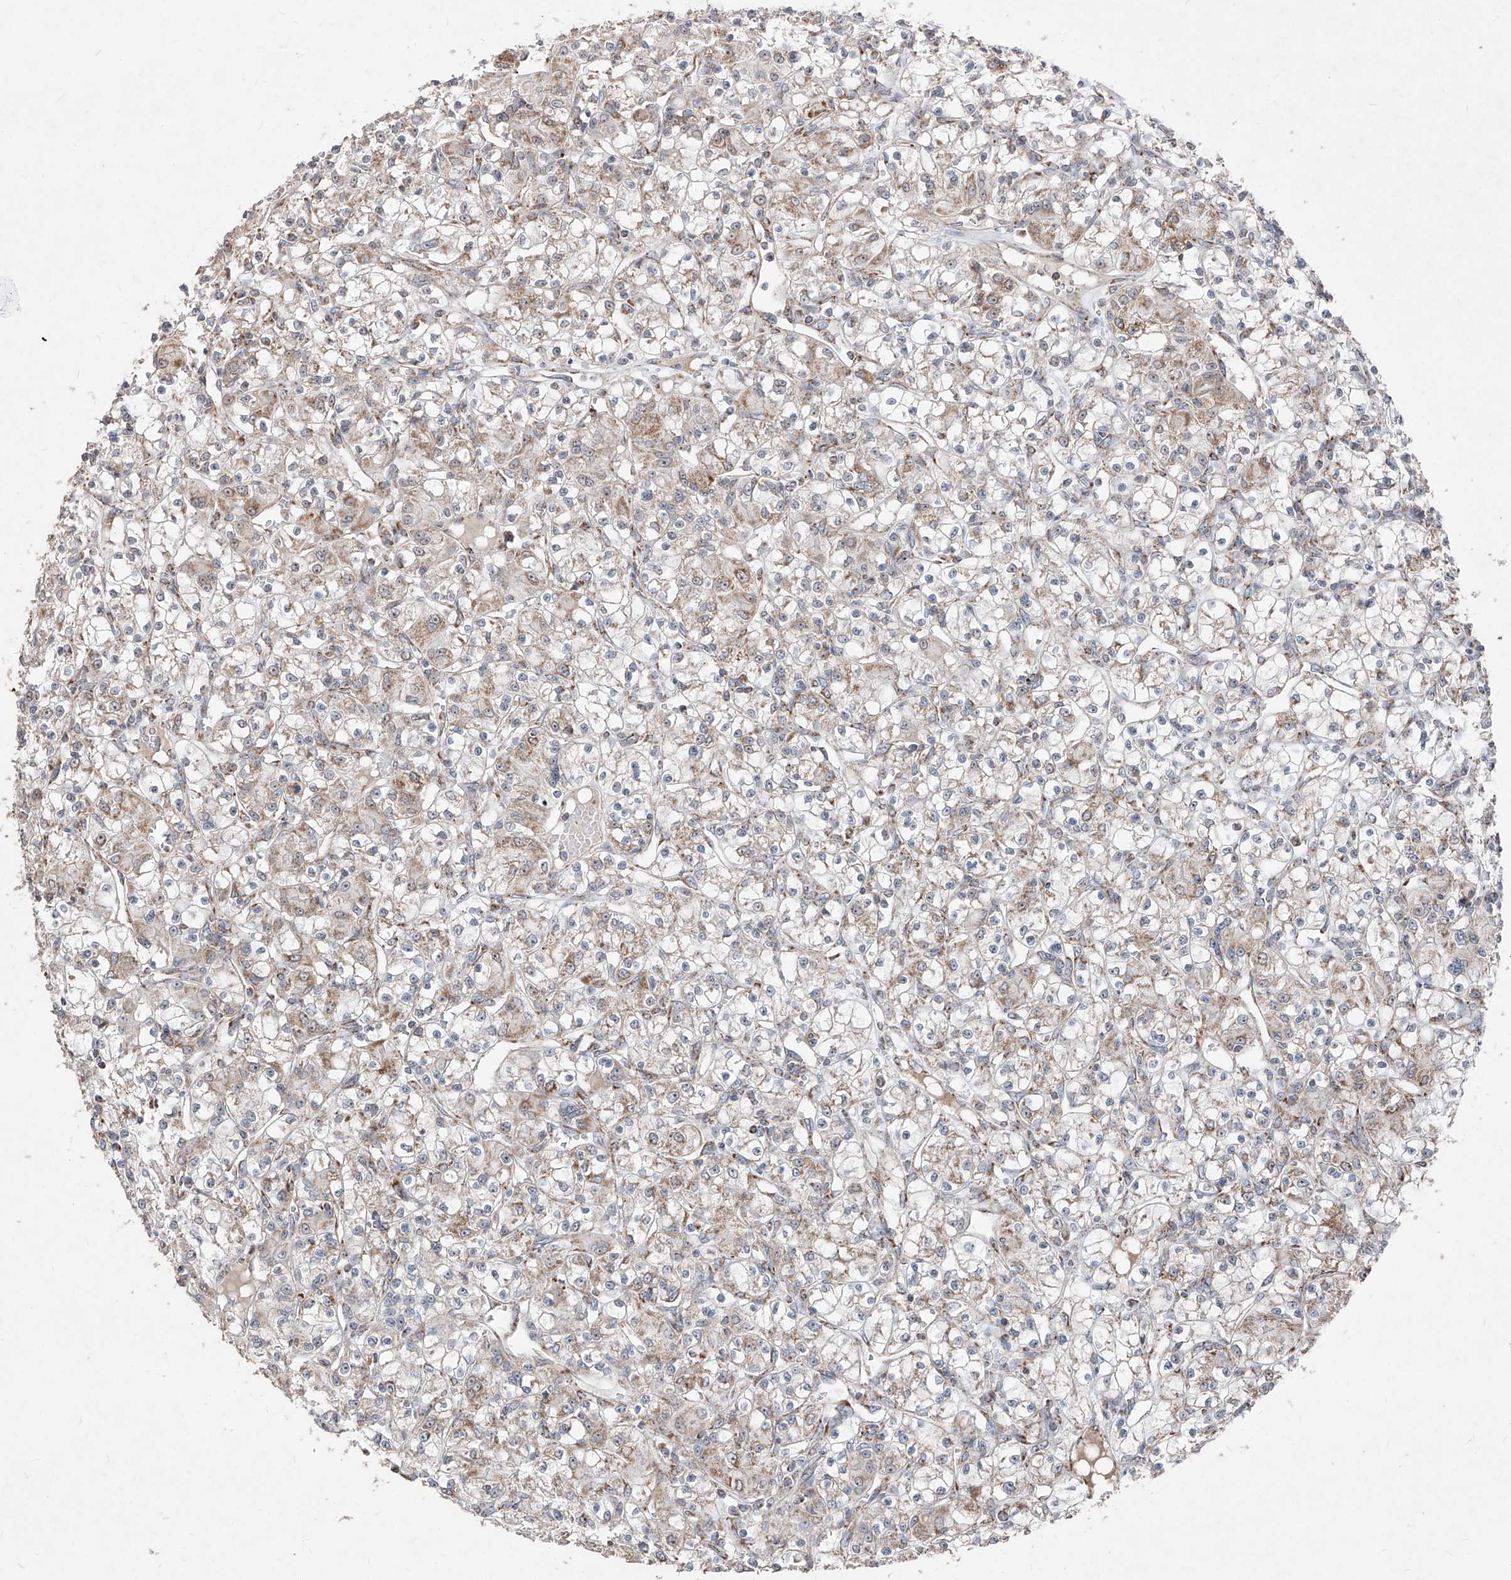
{"staining": {"intensity": "weak", "quantity": ">75%", "location": "cytoplasmic/membranous"}, "tissue": "renal cancer", "cell_type": "Tumor cells", "image_type": "cancer", "snomed": [{"axis": "morphology", "description": "Adenocarcinoma, NOS"}, {"axis": "topography", "description": "Kidney"}], "caption": "The image demonstrates immunohistochemical staining of renal cancer. There is weak cytoplasmic/membranous positivity is present in about >75% of tumor cells.", "gene": "NDUFB3", "patient": {"sex": "female", "age": 59}}